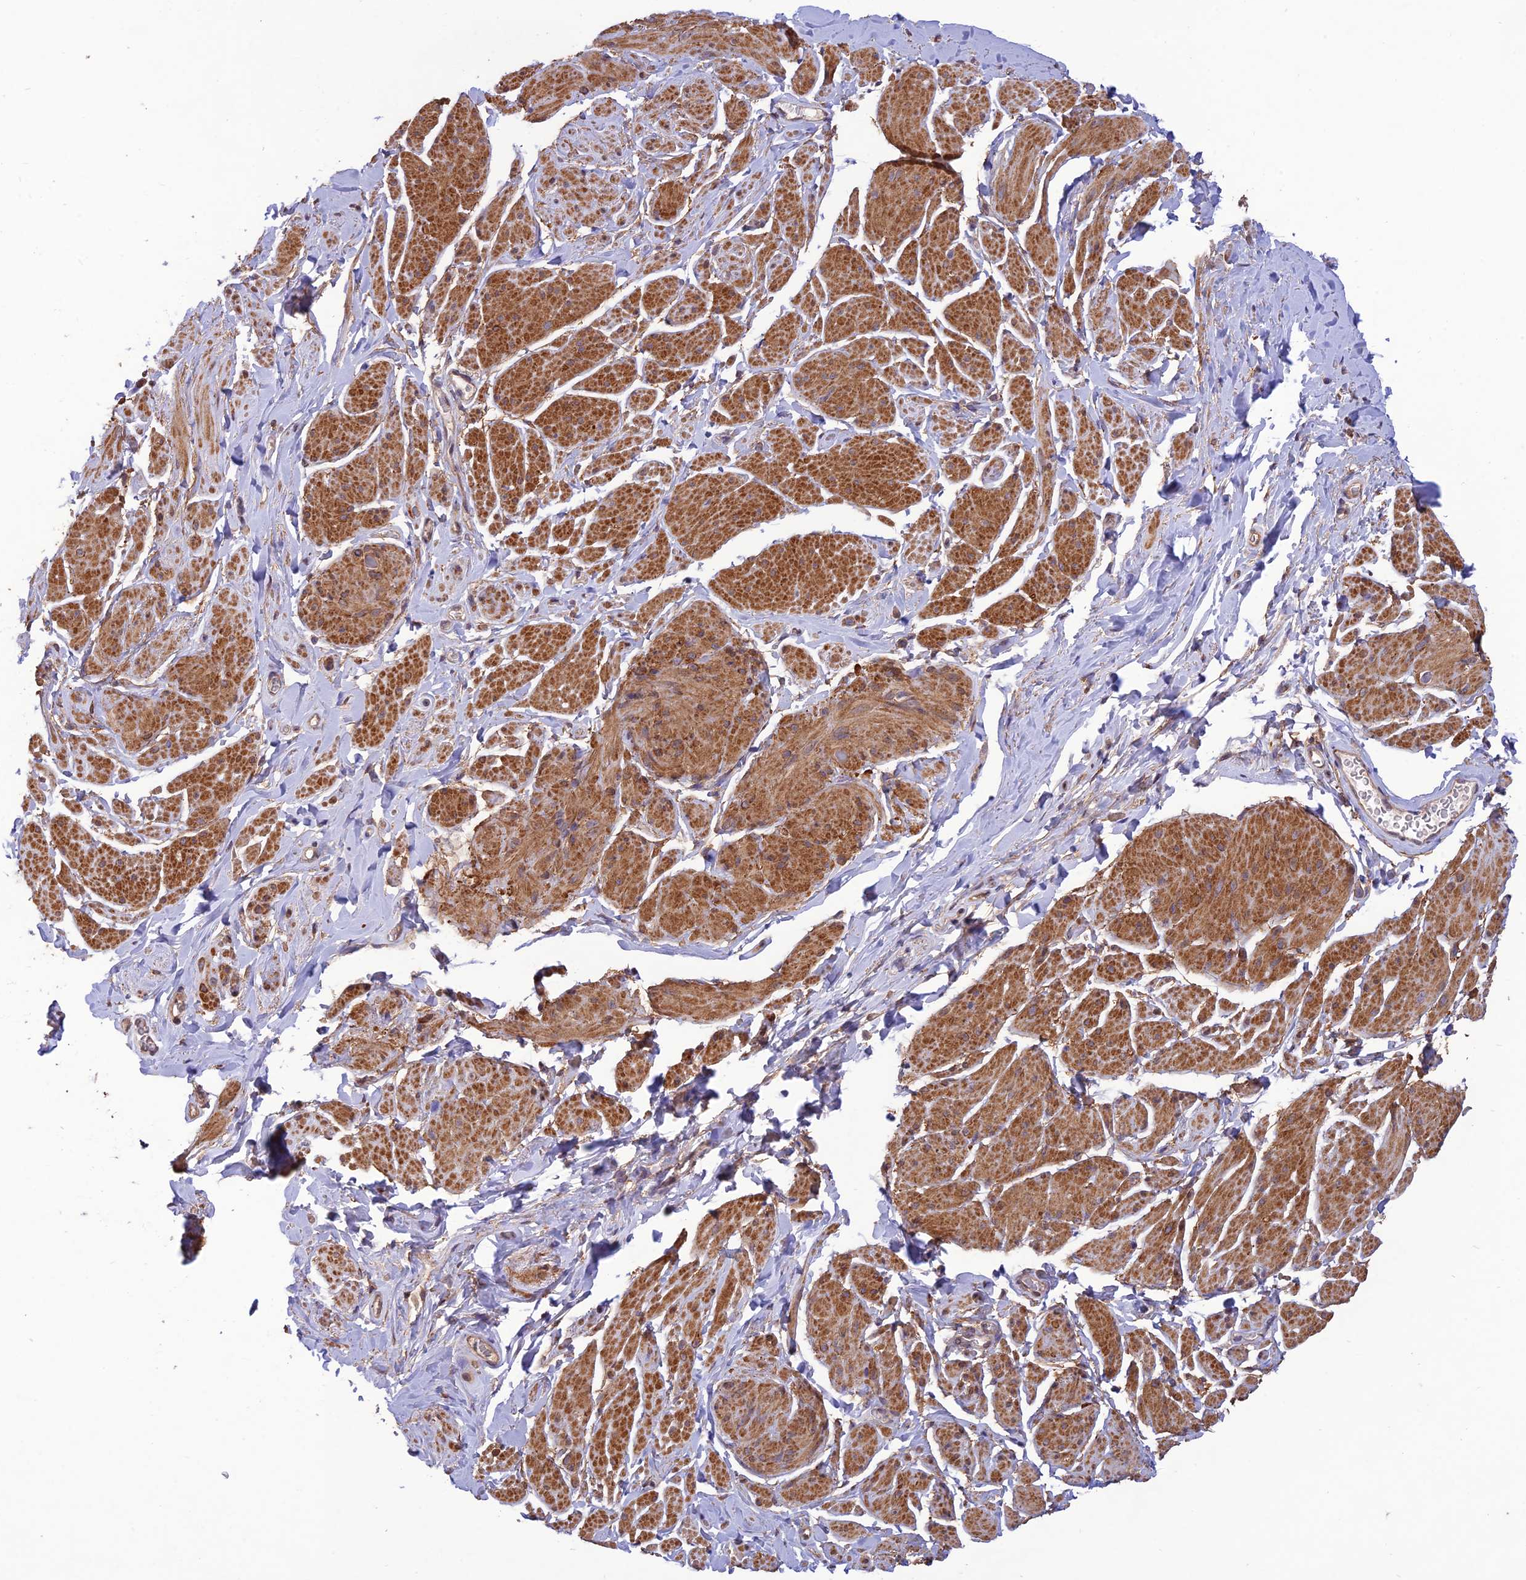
{"staining": {"intensity": "strong", "quantity": "25%-75%", "location": "cytoplasmic/membranous"}, "tissue": "smooth muscle", "cell_type": "Smooth muscle cells", "image_type": "normal", "snomed": [{"axis": "morphology", "description": "Normal tissue, NOS"}, {"axis": "topography", "description": "Smooth muscle"}, {"axis": "topography", "description": "Peripheral nerve tissue"}], "caption": "Human smooth muscle stained with a protein marker reveals strong staining in smooth muscle cells.", "gene": "PAGR1", "patient": {"sex": "male", "age": 69}}